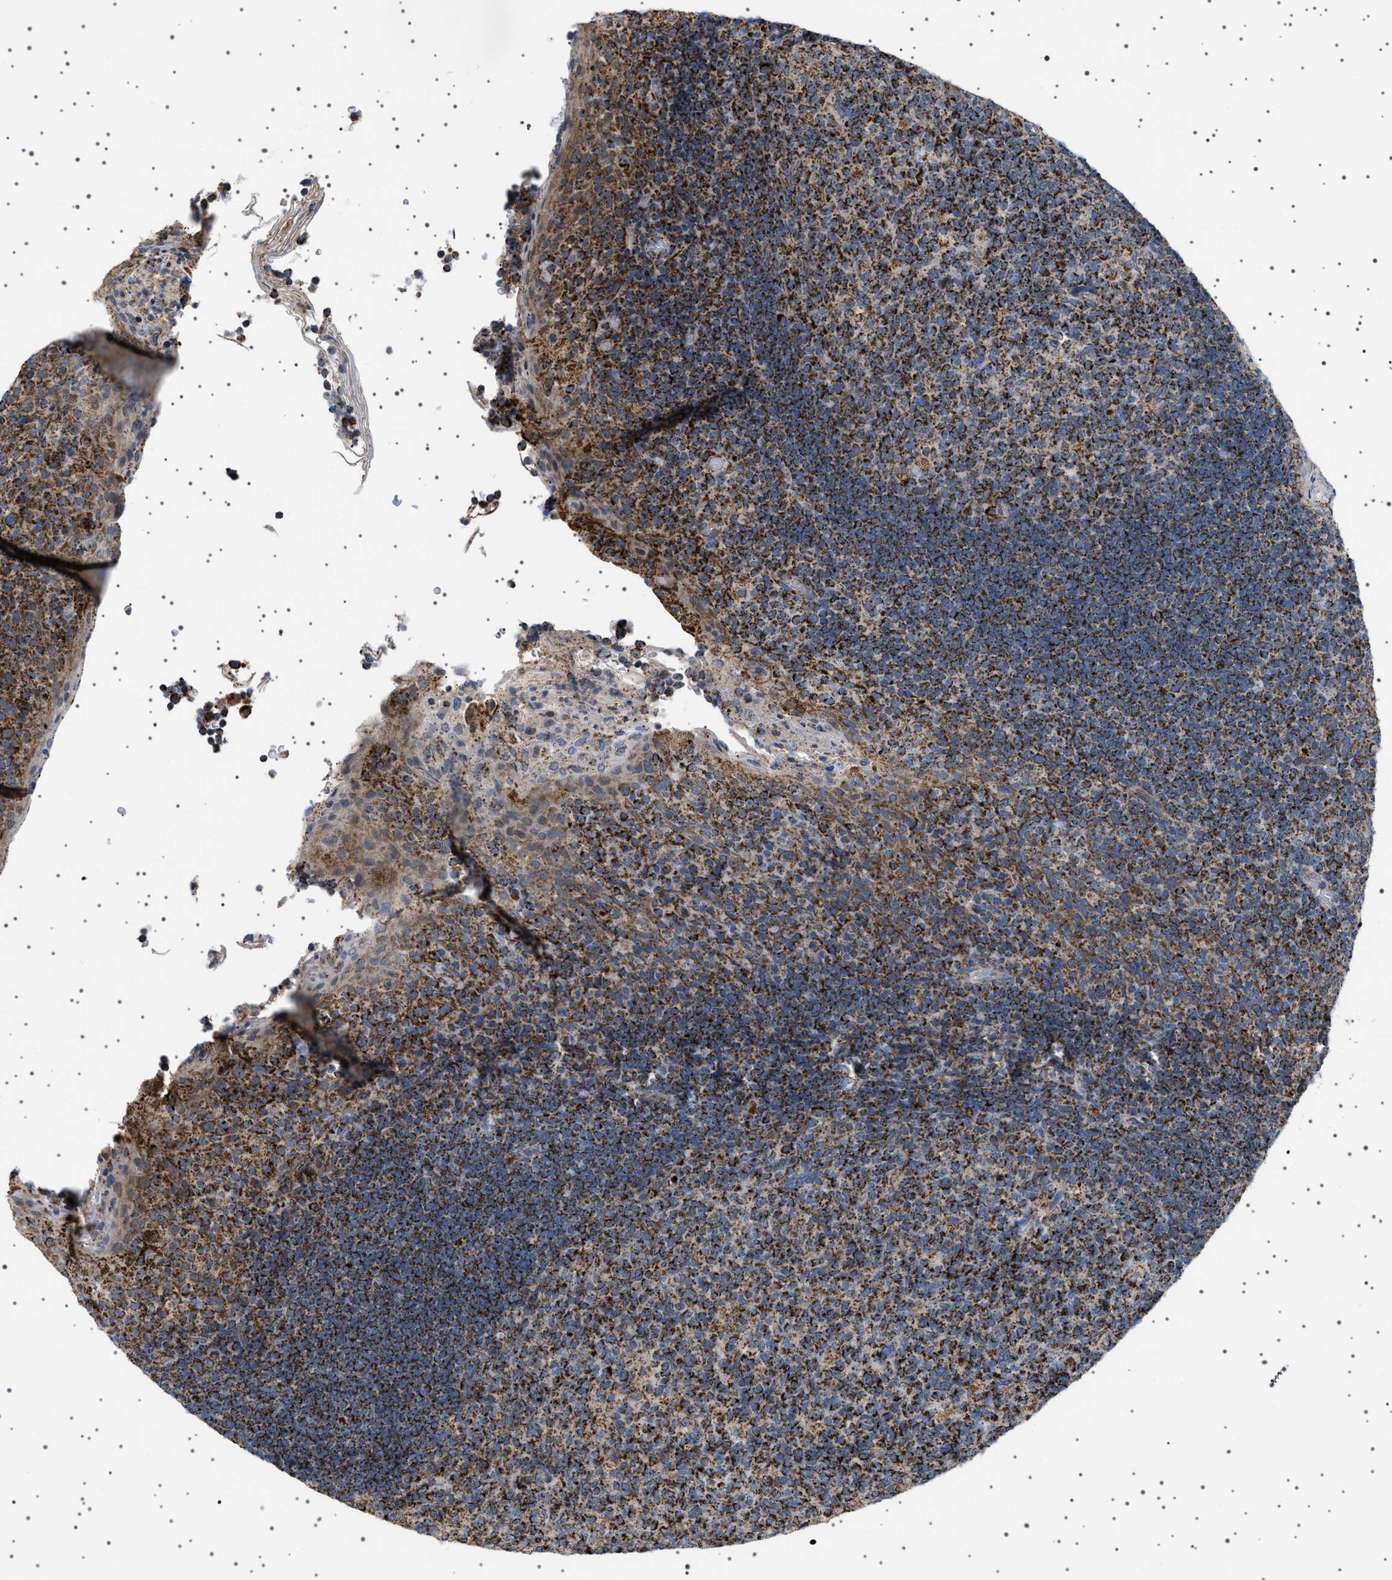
{"staining": {"intensity": "strong", "quantity": "25%-75%", "location": "cytoplasmic/membranous"}, "tissue": "tonsil", "cell_type": "Germinal center cells", "image_type": "normal", "snomed": [{"axis": "morphology", "description": "Normal tissue, NOS"}, {"axis": "topography", "description": "Tonsil"}], "caption": "The histopathology image demonstrates immunohistochemical staining of benign tonsil. There is strong cytoplasmic/membranous staining is identified in approximately 25%-75% of germinal center cells.", "gene": "UBXN8", "patient": {"sex": "male", "age": 17}}